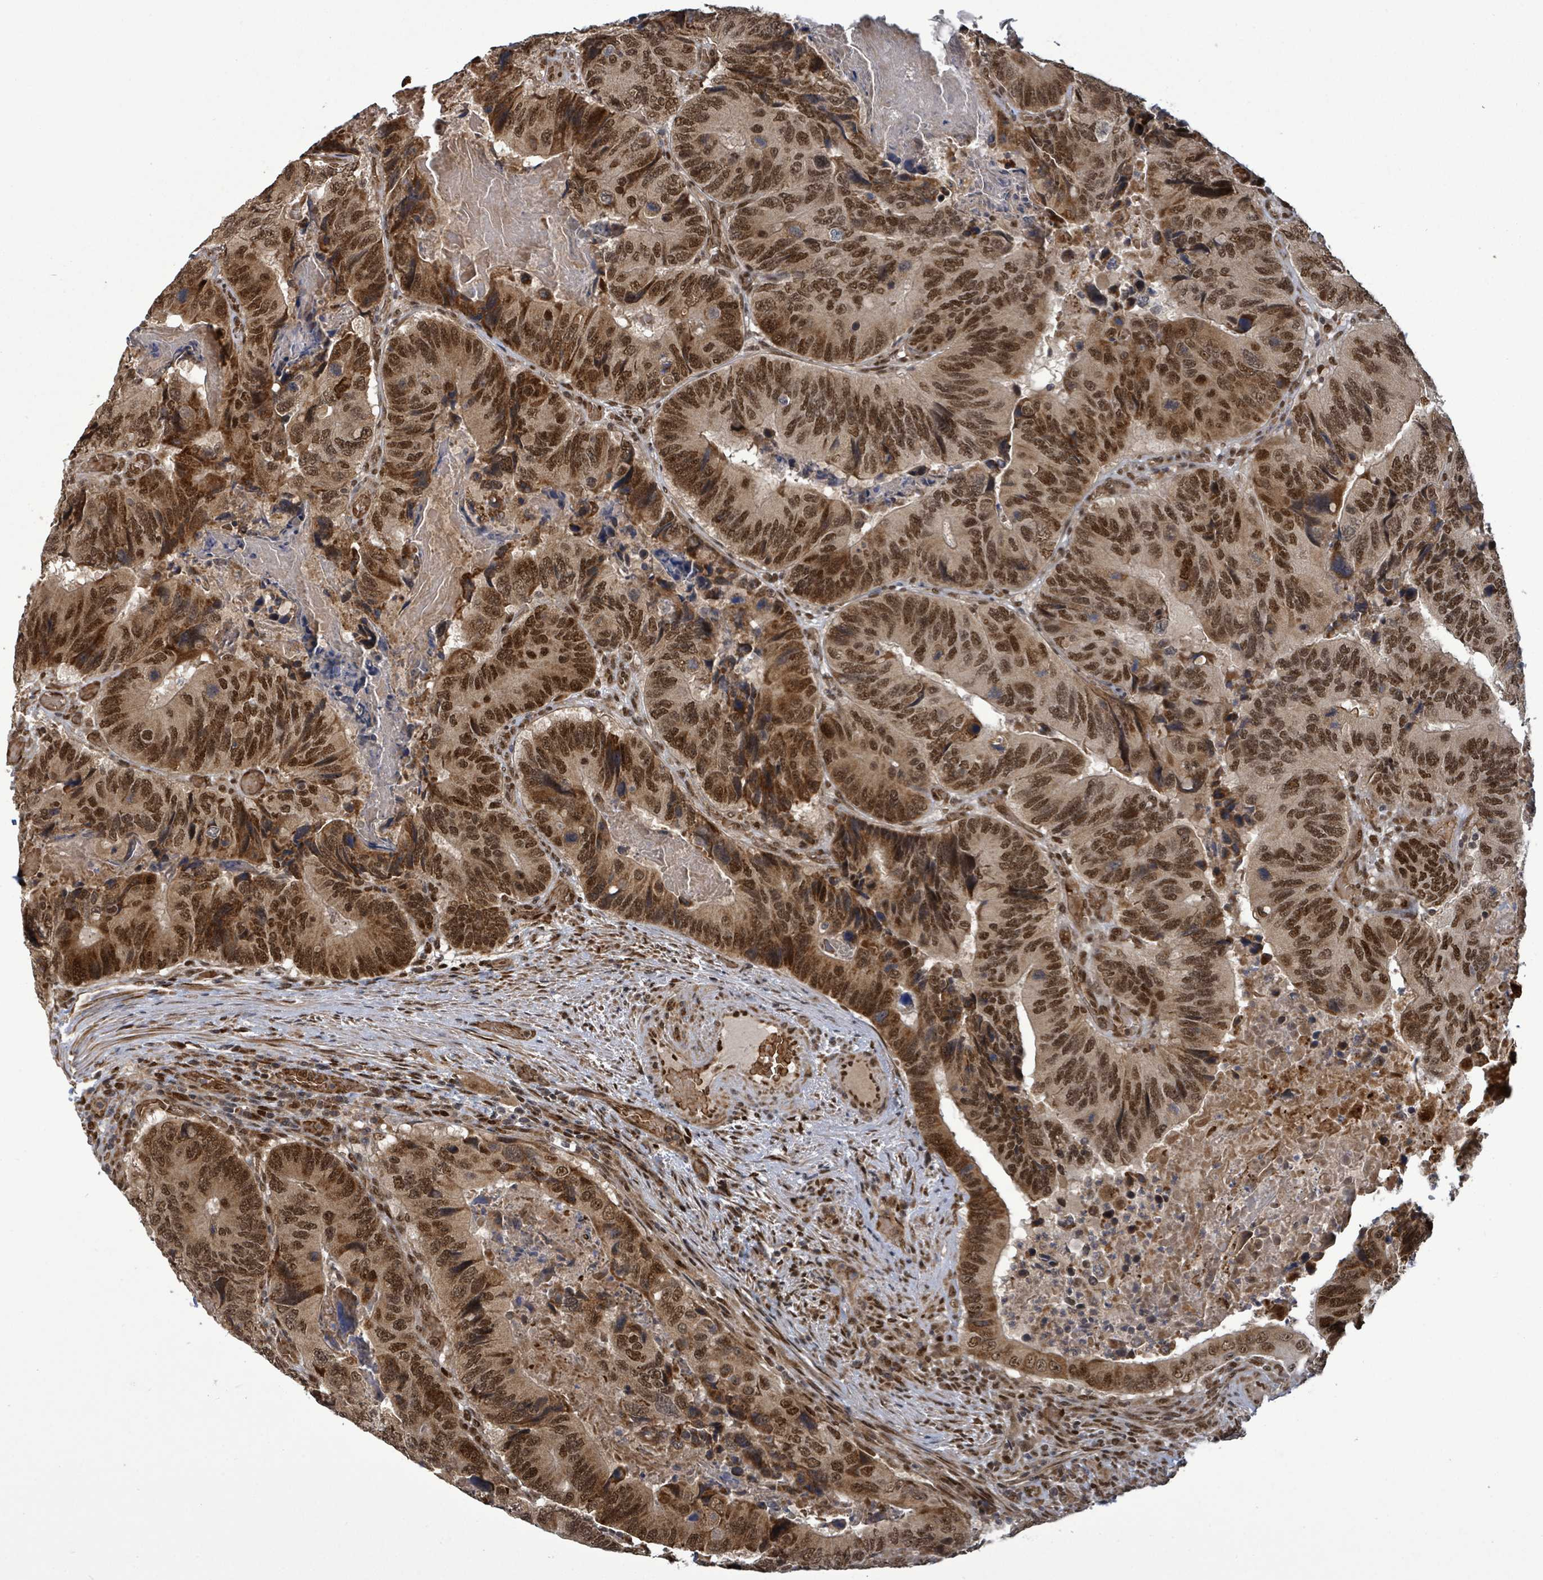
{"staining": {"intensity": "moderate", "quantity": ">75%", "location": "nuclear"}, "tissue": "colorectal cancer", "cell_type": "Tumor cells", "image_type": "cancer", "snomed": [{"axis": "morphology", "description": "Adenocarcinoma, NOS"}, {"axis": "topography", "description": "Colon"}], "caption": "Brown immunohistochemical staining in colorectal adenocarcinoma displays moderate nuclear expression in approximately >75% of tumor cells. Immunohistochemistry (ihc) stains the protein of interest in brown and the nuclei are stained blue.", "gene": "PATZ1", "patient": {"sex": "male", "age": 84}}